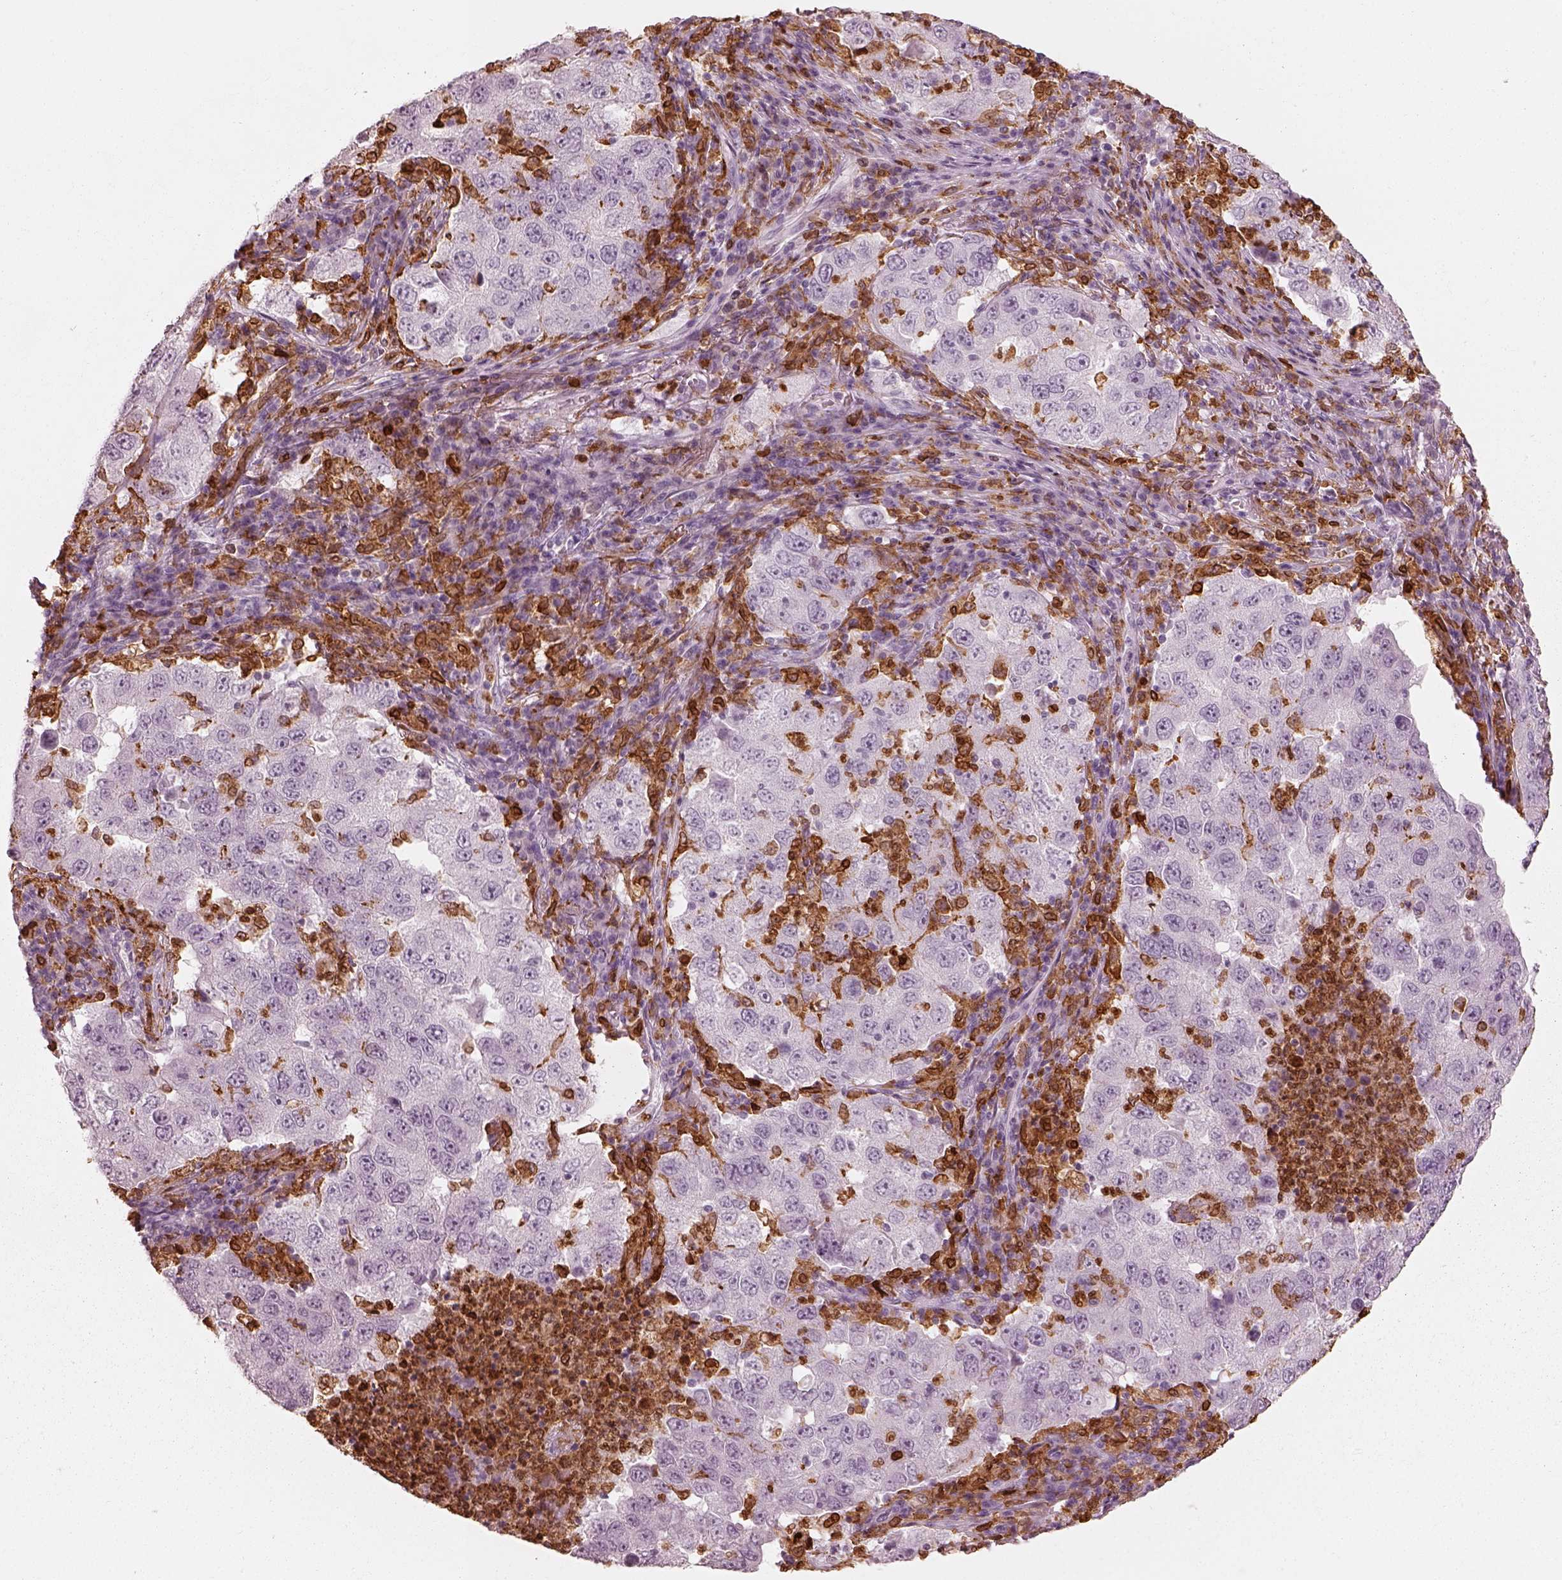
{"staining": {"intensity": "negative", "quantity": "none", "location": "none"}, "tissue": "lung cancer", "cell_type": "Tumor cells", "image_type": "cancer", "snomed": [{"axis": "morphology", "description": "Adenocarcinoma, NOS"}, {"axis": "topography", "description": "Lung"}], "caption": "Immunohistochemical staining of lung cancer exhibits no significant staining in tumor cells.", "gene": "ALOX5", "patient": {"sex": "male", "age": 73}}